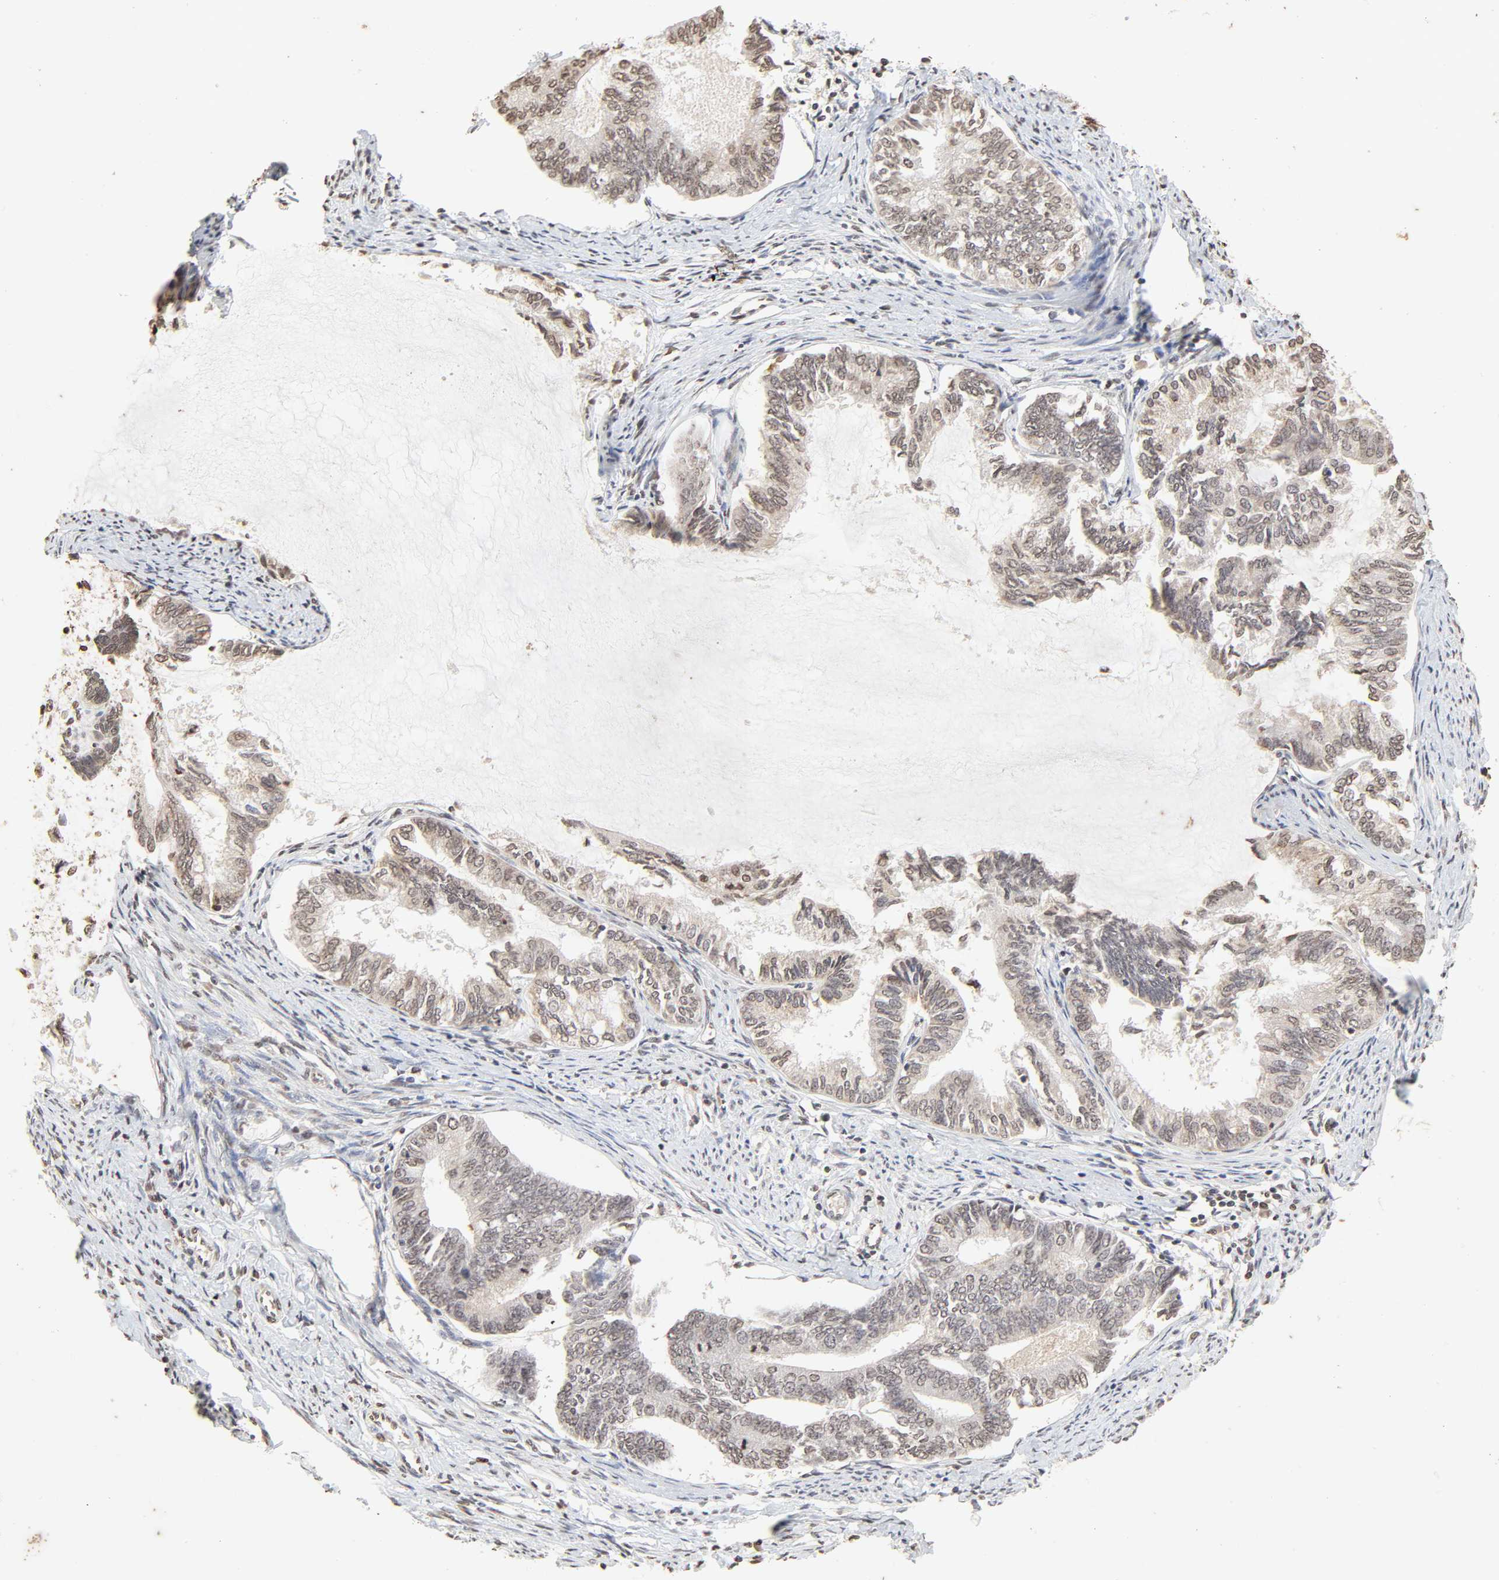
{"staining": {"intensity": "moderate", "quantity": "25%-75%", "location": "cytoplasmic/membranous,nuclear"}, "tissue": "endometrial cancer", "cell_type": "Tumor cells", "image_type": "cancer", "snomed": [{"axis": "morphology", "description": "Adenocarcinoma, NOS"}, {"axis": "topography", "description": "Endometrium"}], "caption": "Endometrial cancer stained with immunohistochemistry demonstrates moderate cytoplasmic/membranous and nuclear expression in about 25%-75% of tumor cells.", "gene": "TBL1X", "patient": {"sex": "female", "age": 86}}